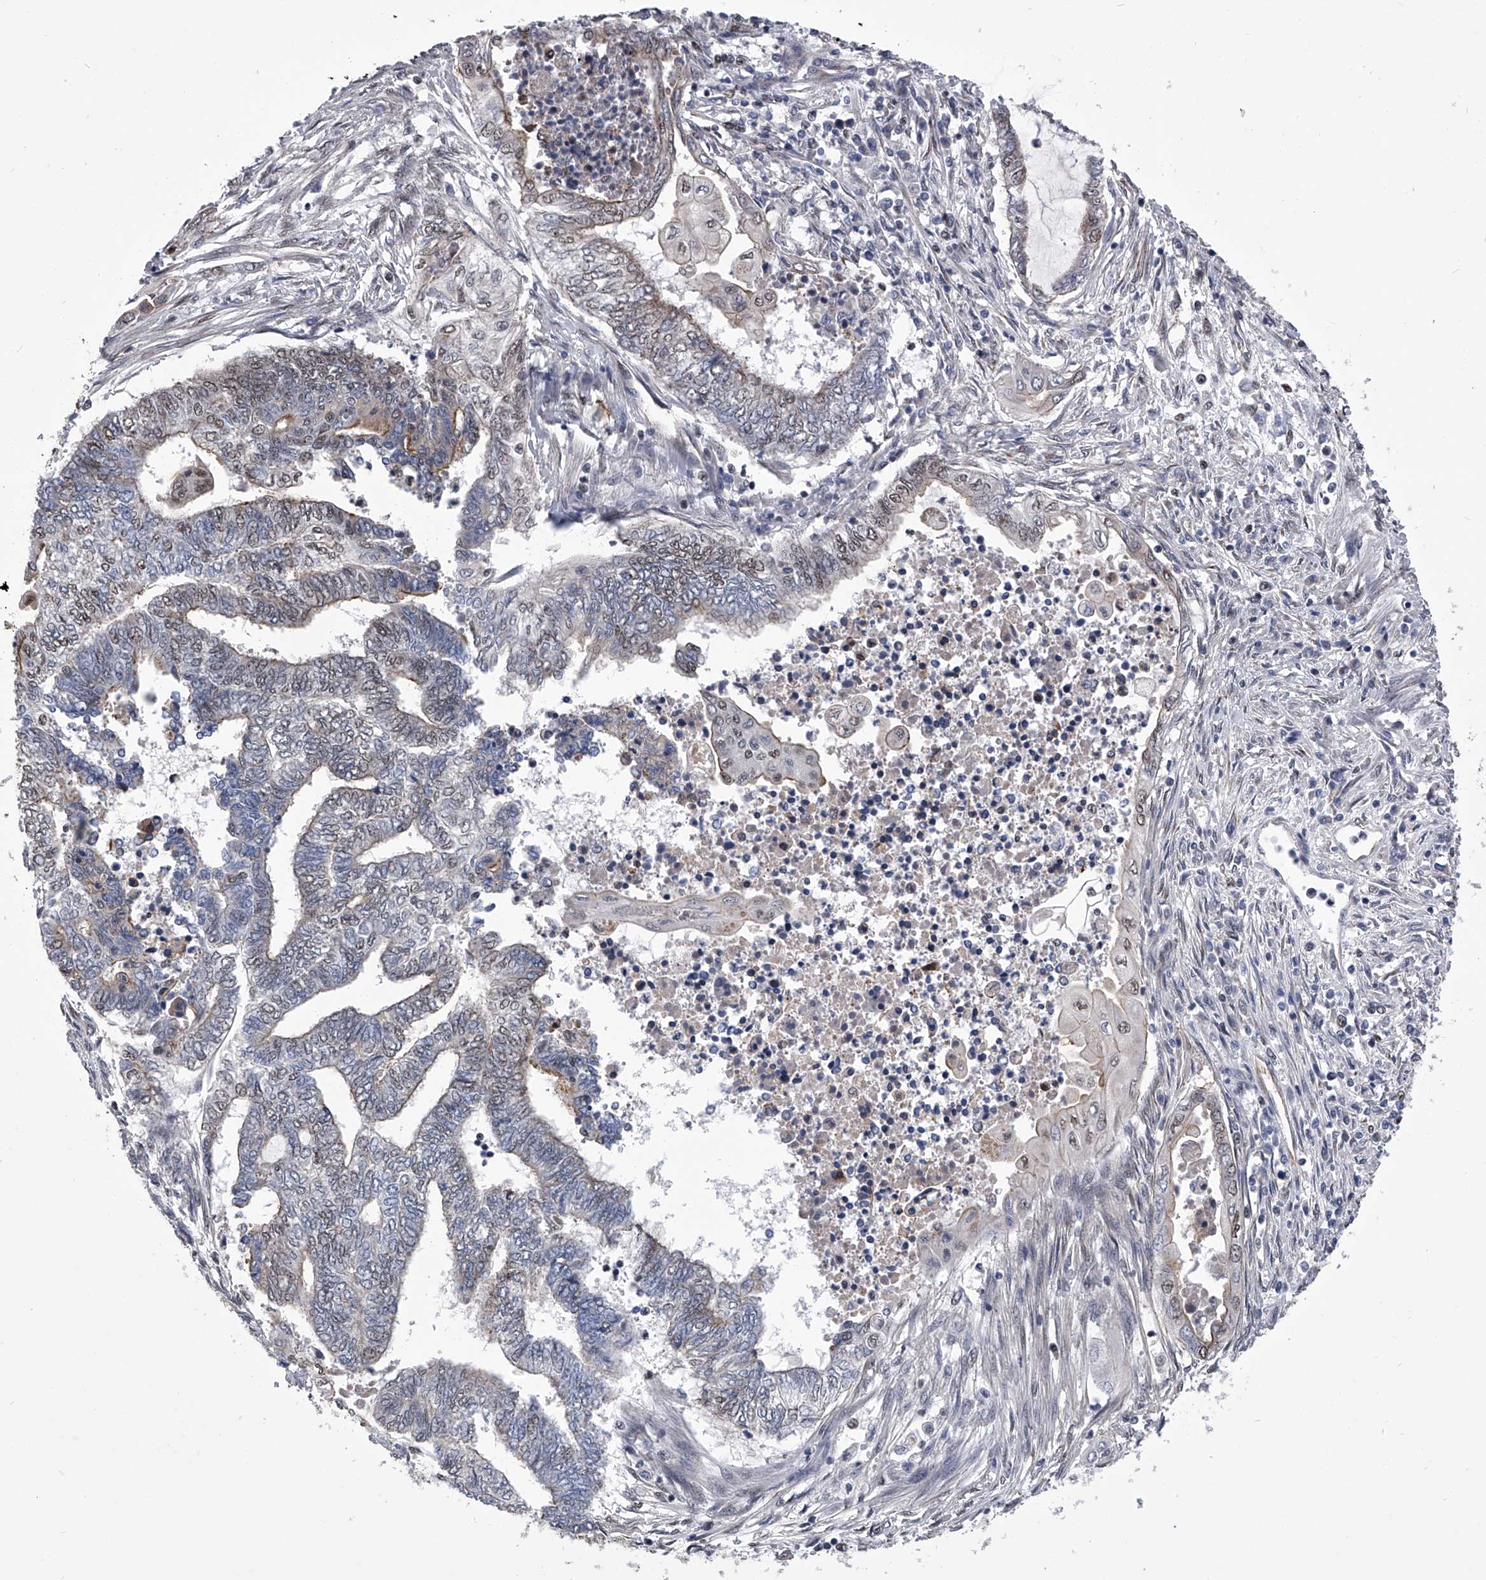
{"staining": {"intensity": "weak", "quantity": "<25%", "location": "nuclear"}, "tissue": "endometrial cancer", "cell_type": "Tumor cells", "image_type": "cancer", "snomed": [{"axis": "morphology", "description": "Adenocarcinoma, NOS"}, {"axis": "topography", "description": "Uterus"}, {"axis": "topography", "description": "Endometrium"}], "caption": "High power microscopy image of an immunohistochemistry micrograph of adenocarcinoma (endometrial), revealing no significant positivity in tumor cells.", "gene": "ZNF76", "patient": {"sex": "female", "age": 70}}